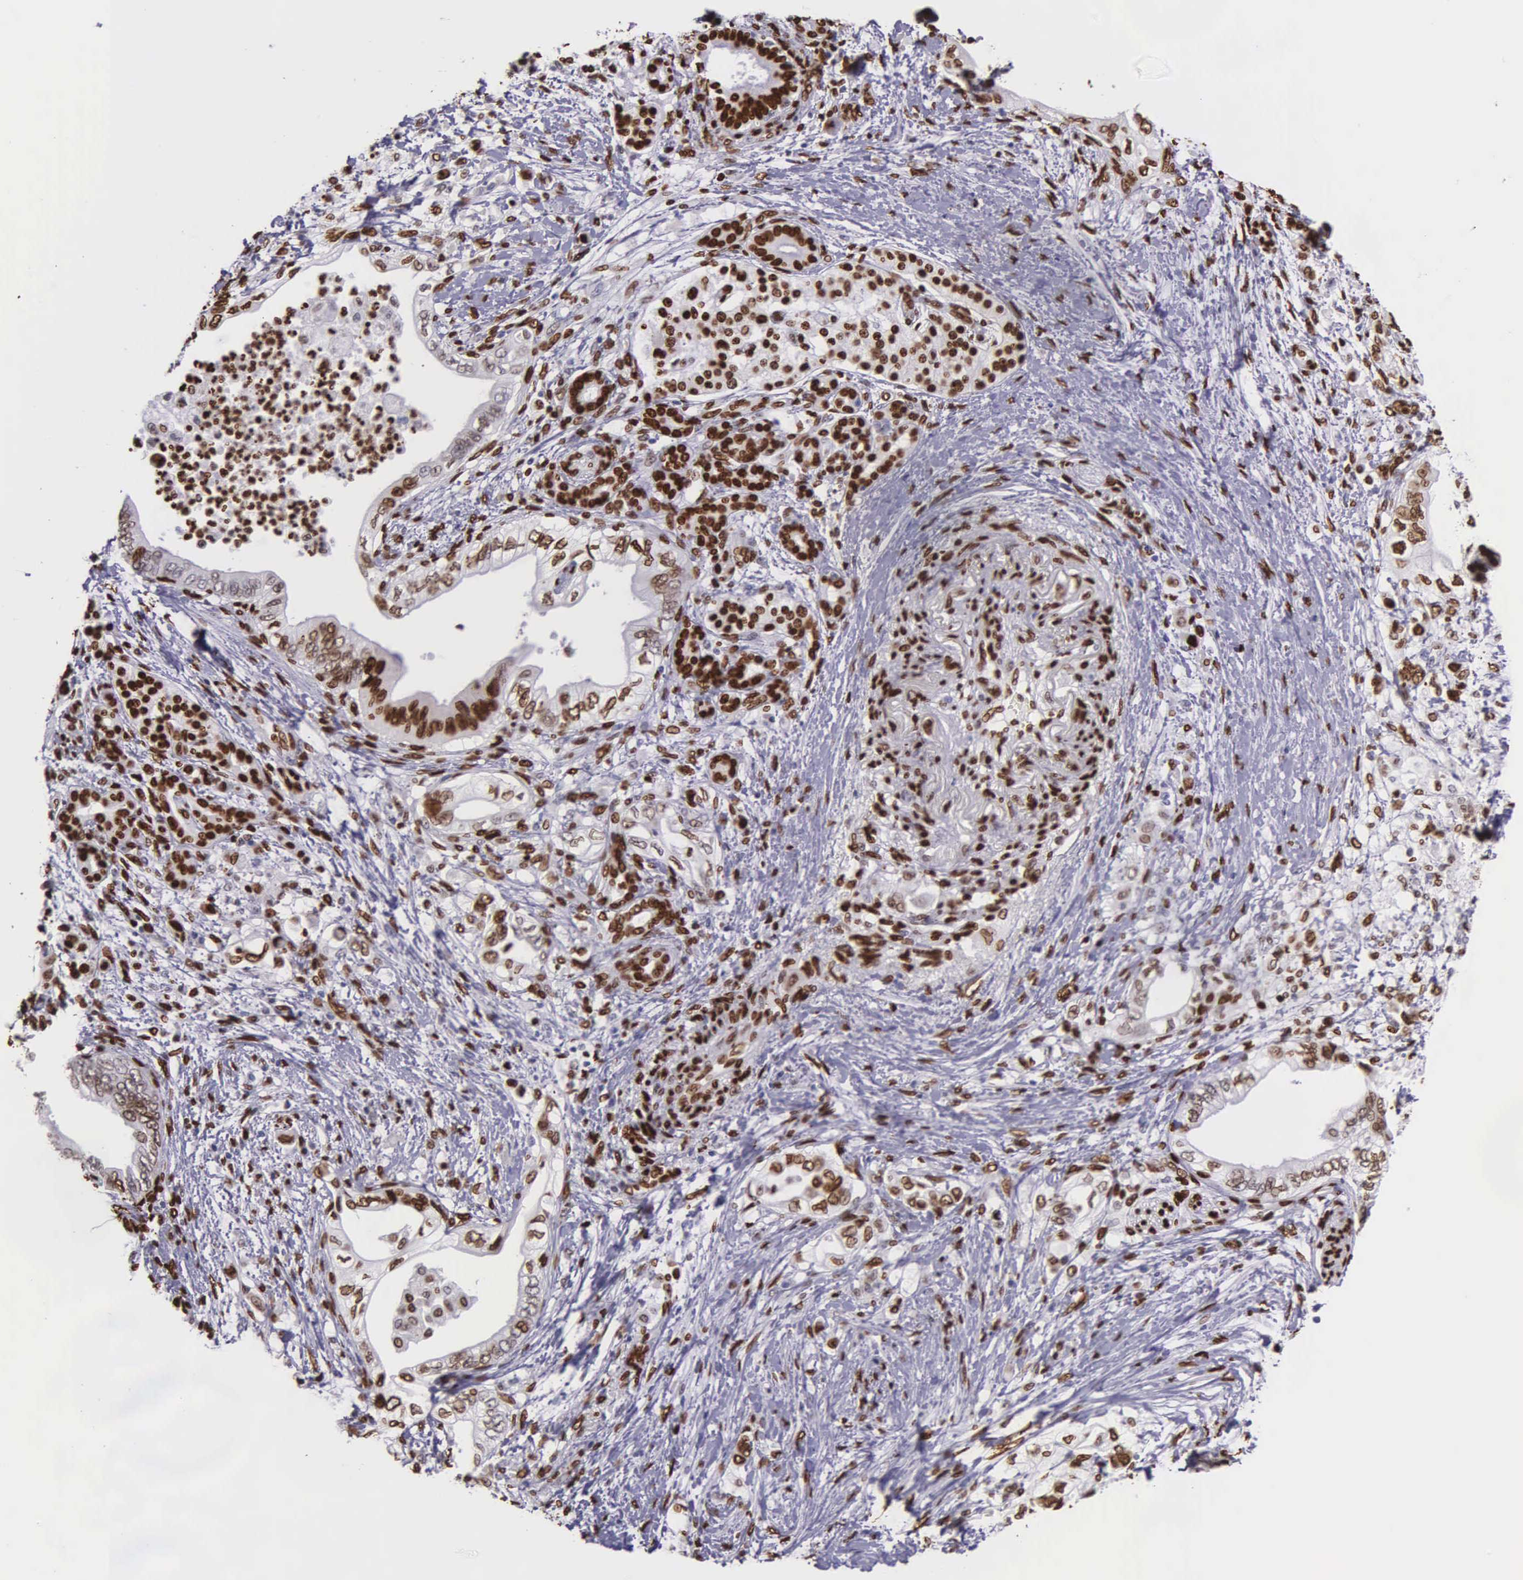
{"staining": {"intensity": "strong", "quantity": ">75%", "location": "nuclear"}, "tissue": "pancreatic cancer", "cell_type": "Tumor cells", "image_type": "cancer", "snomed": [{"axis": "morphology", "description": "Adenocarcinoma, NOS"}, {"axis": "topography", "description": "Pancreas"}], "caption": "Immunohistochemistry (DAB (3,3'-diaminobenzidine)) staining of pancreatic cancer shows strong nuclear protein positivity in about >75% of tumor cells. (Stains: DAB in brown, nuclei in blue, Microscopy: brightfield microscopy at high magnification).", "gene": "H1-0", "patient": {"sex": "female", "age": 66}}